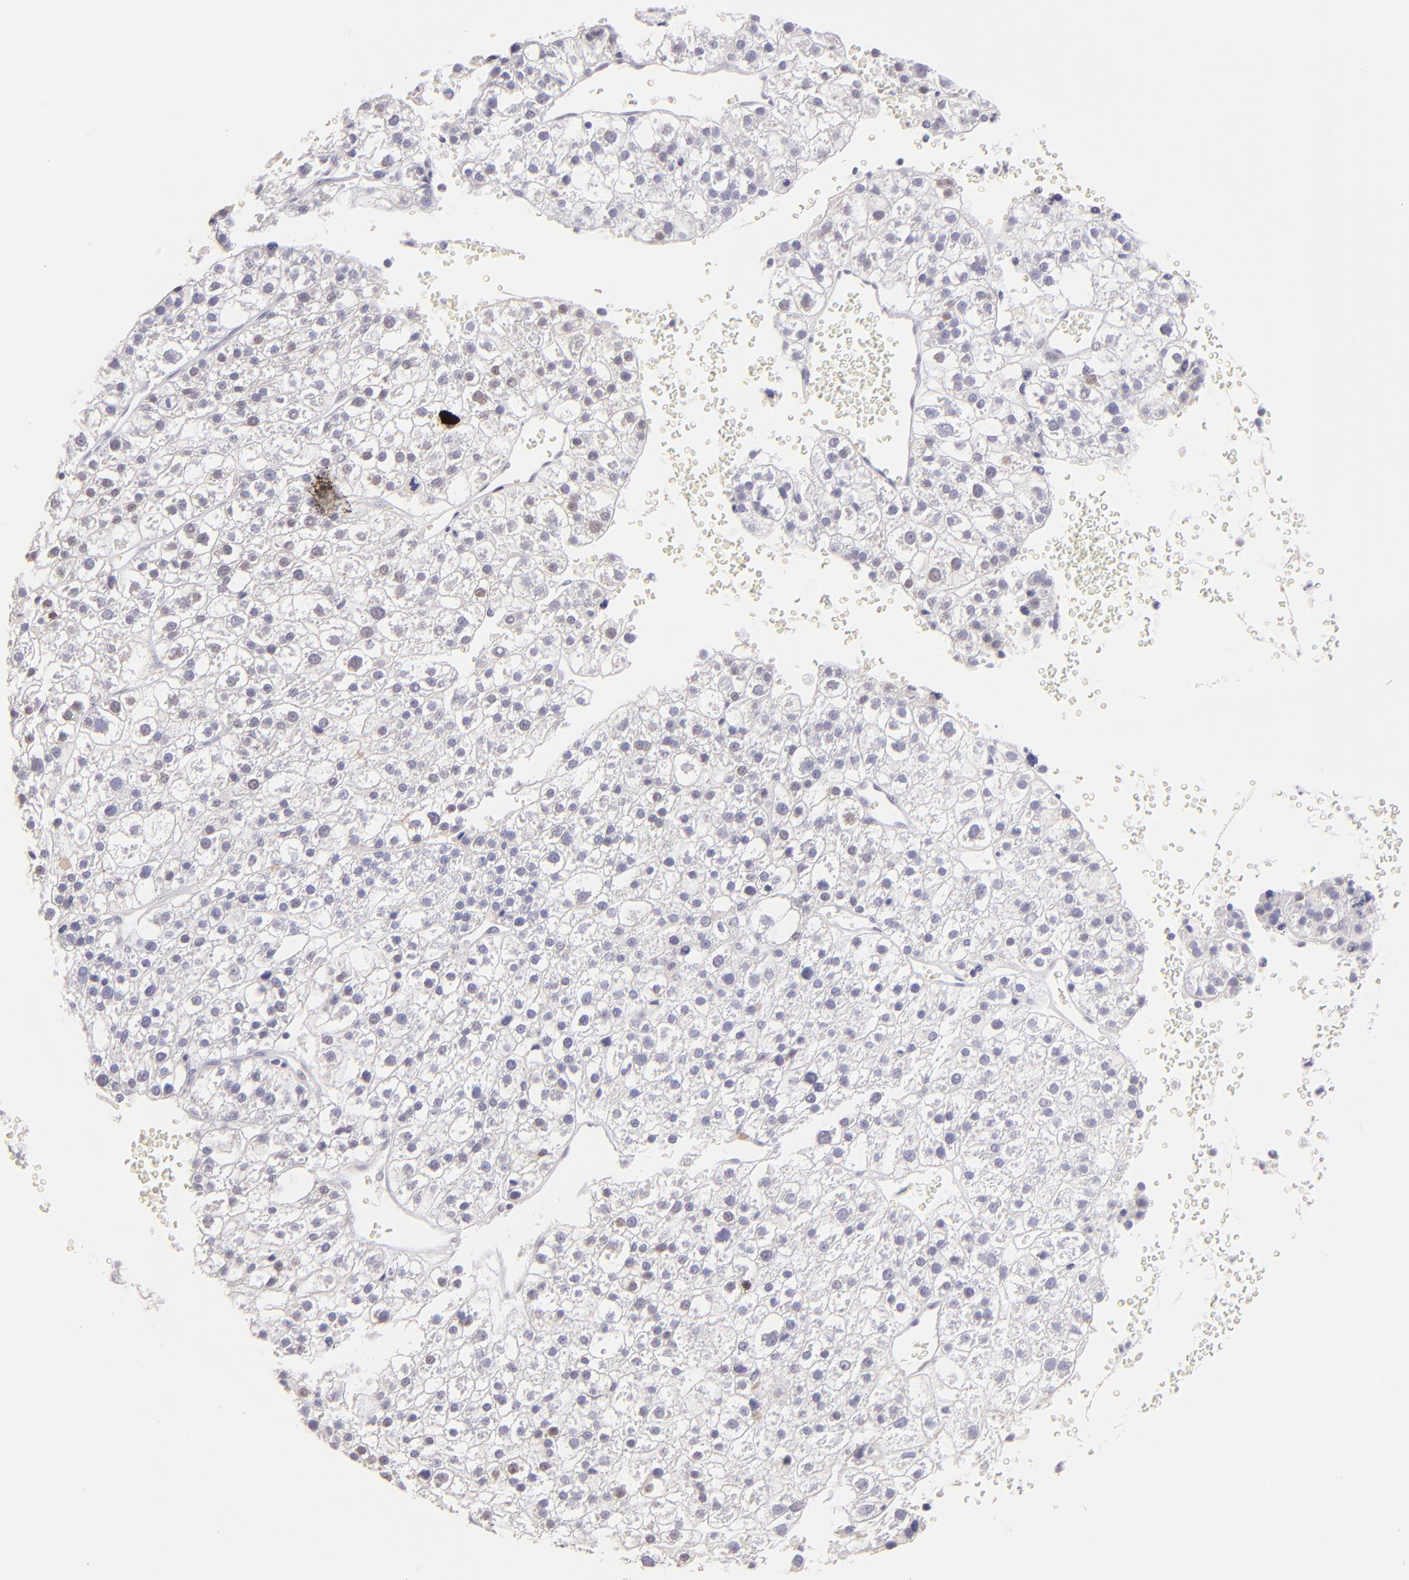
{"staining": {"intensity": "negative", "quantity": "none", "location": "none"}, "tissue": "liver cancer", "cell_type": "Tumor cells", "image_type": "cancer", "snomed": [{"axis": "morphology", "description": "Carcinoma, Hepatocellular, NOS"}, {"axis": "topography", "description": "Liver"}], "caption": "A photomicrograph of human liver cancer is negative for staining in tumor cells.", "gene": "MAGEA1", "patient": {"sex": "female", "age": 85}}